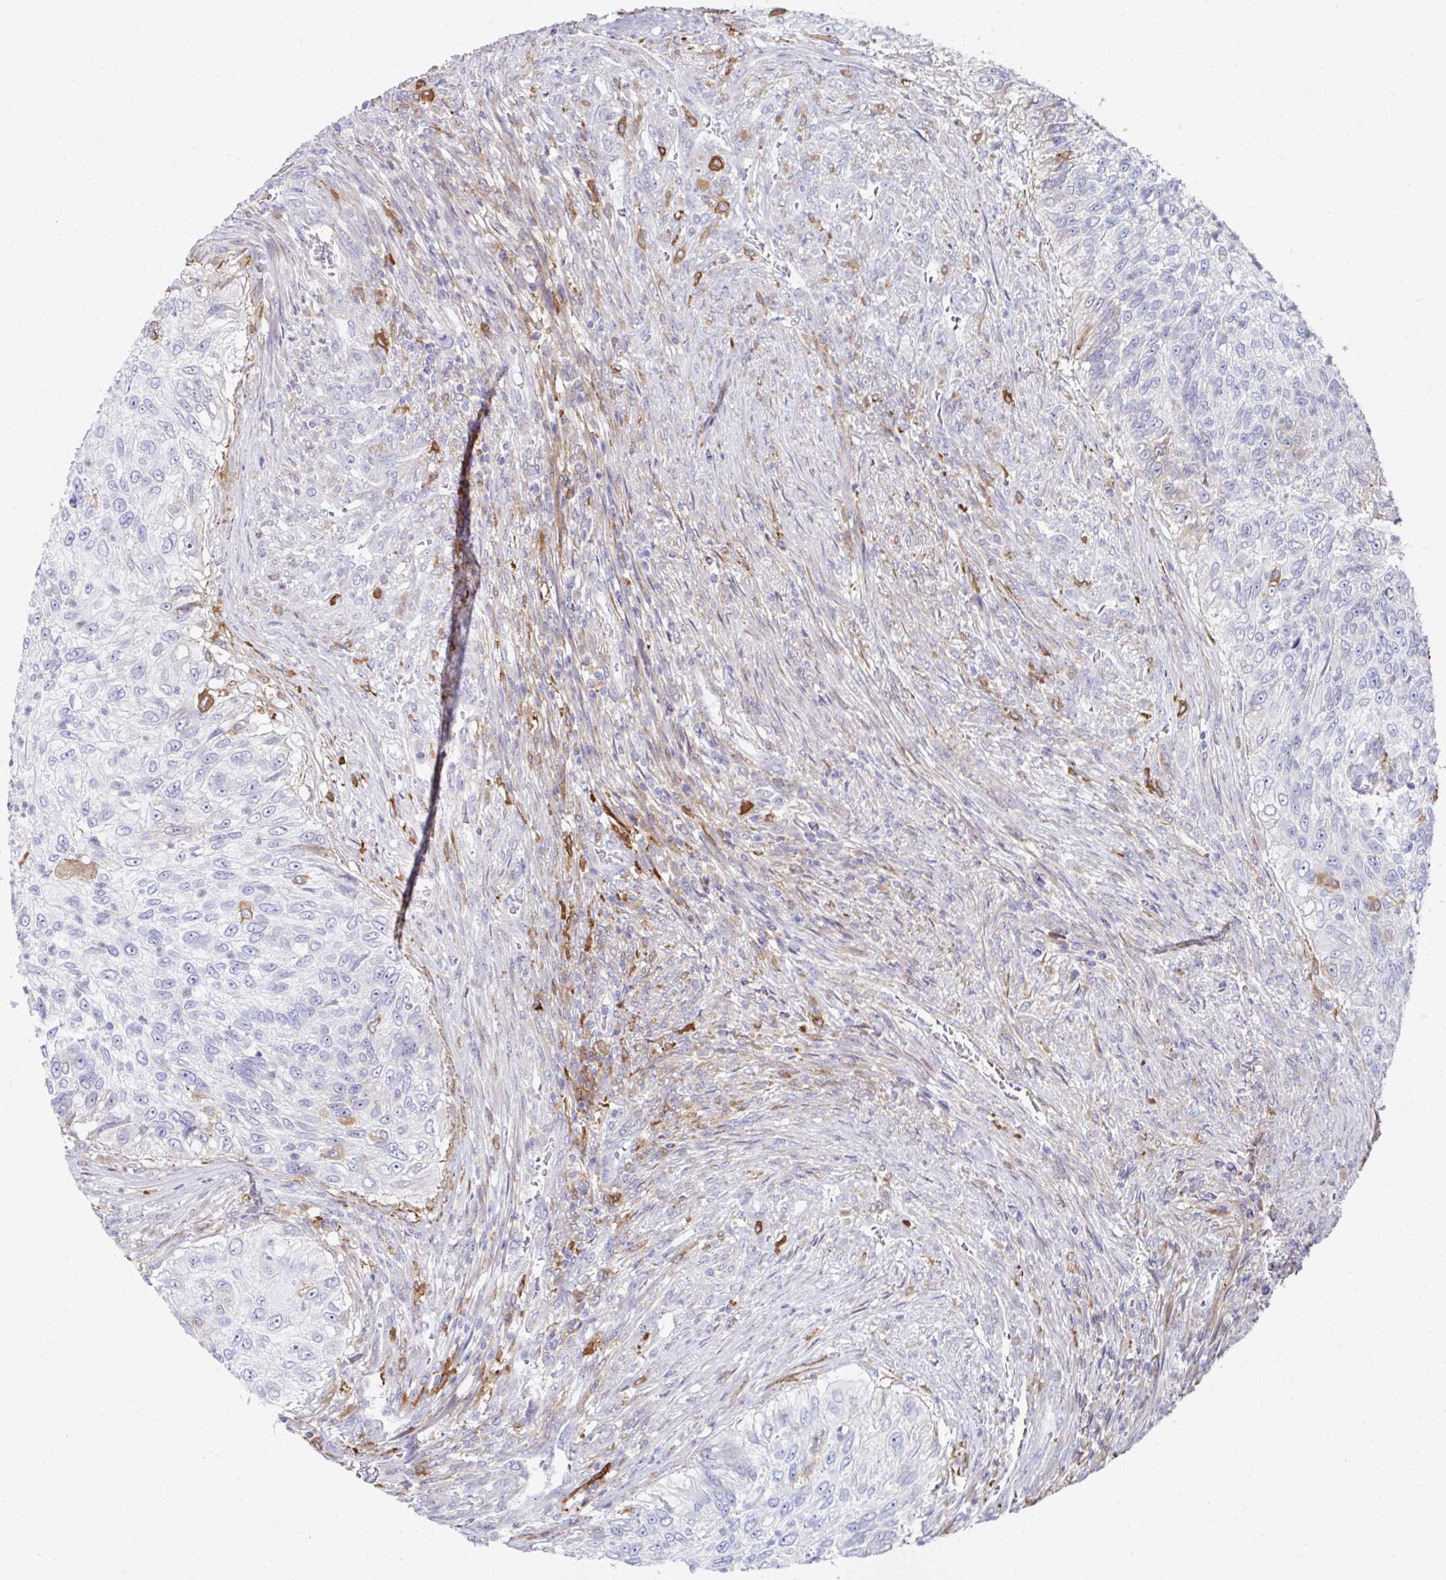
{"staining": {"intensity": "negative", "quantity": "none", "location": "none"}, "tissue": "urothelial cancer", "cell_type": "Tumor cells", "image_type": "cancer", "snomed": [{"axis": "morphology", "description": "Urothelial carcinoma, High grade"}, {"axis": "topography", "description": "Urinary bladder"}], "caption": "An image of human urothelial carcinoma (high-grade) is negative for staining in tumor cells. Nuclei are stained in blue.", "gene": "FBXL13", "patient": {"sex": "female", "age": 60}}